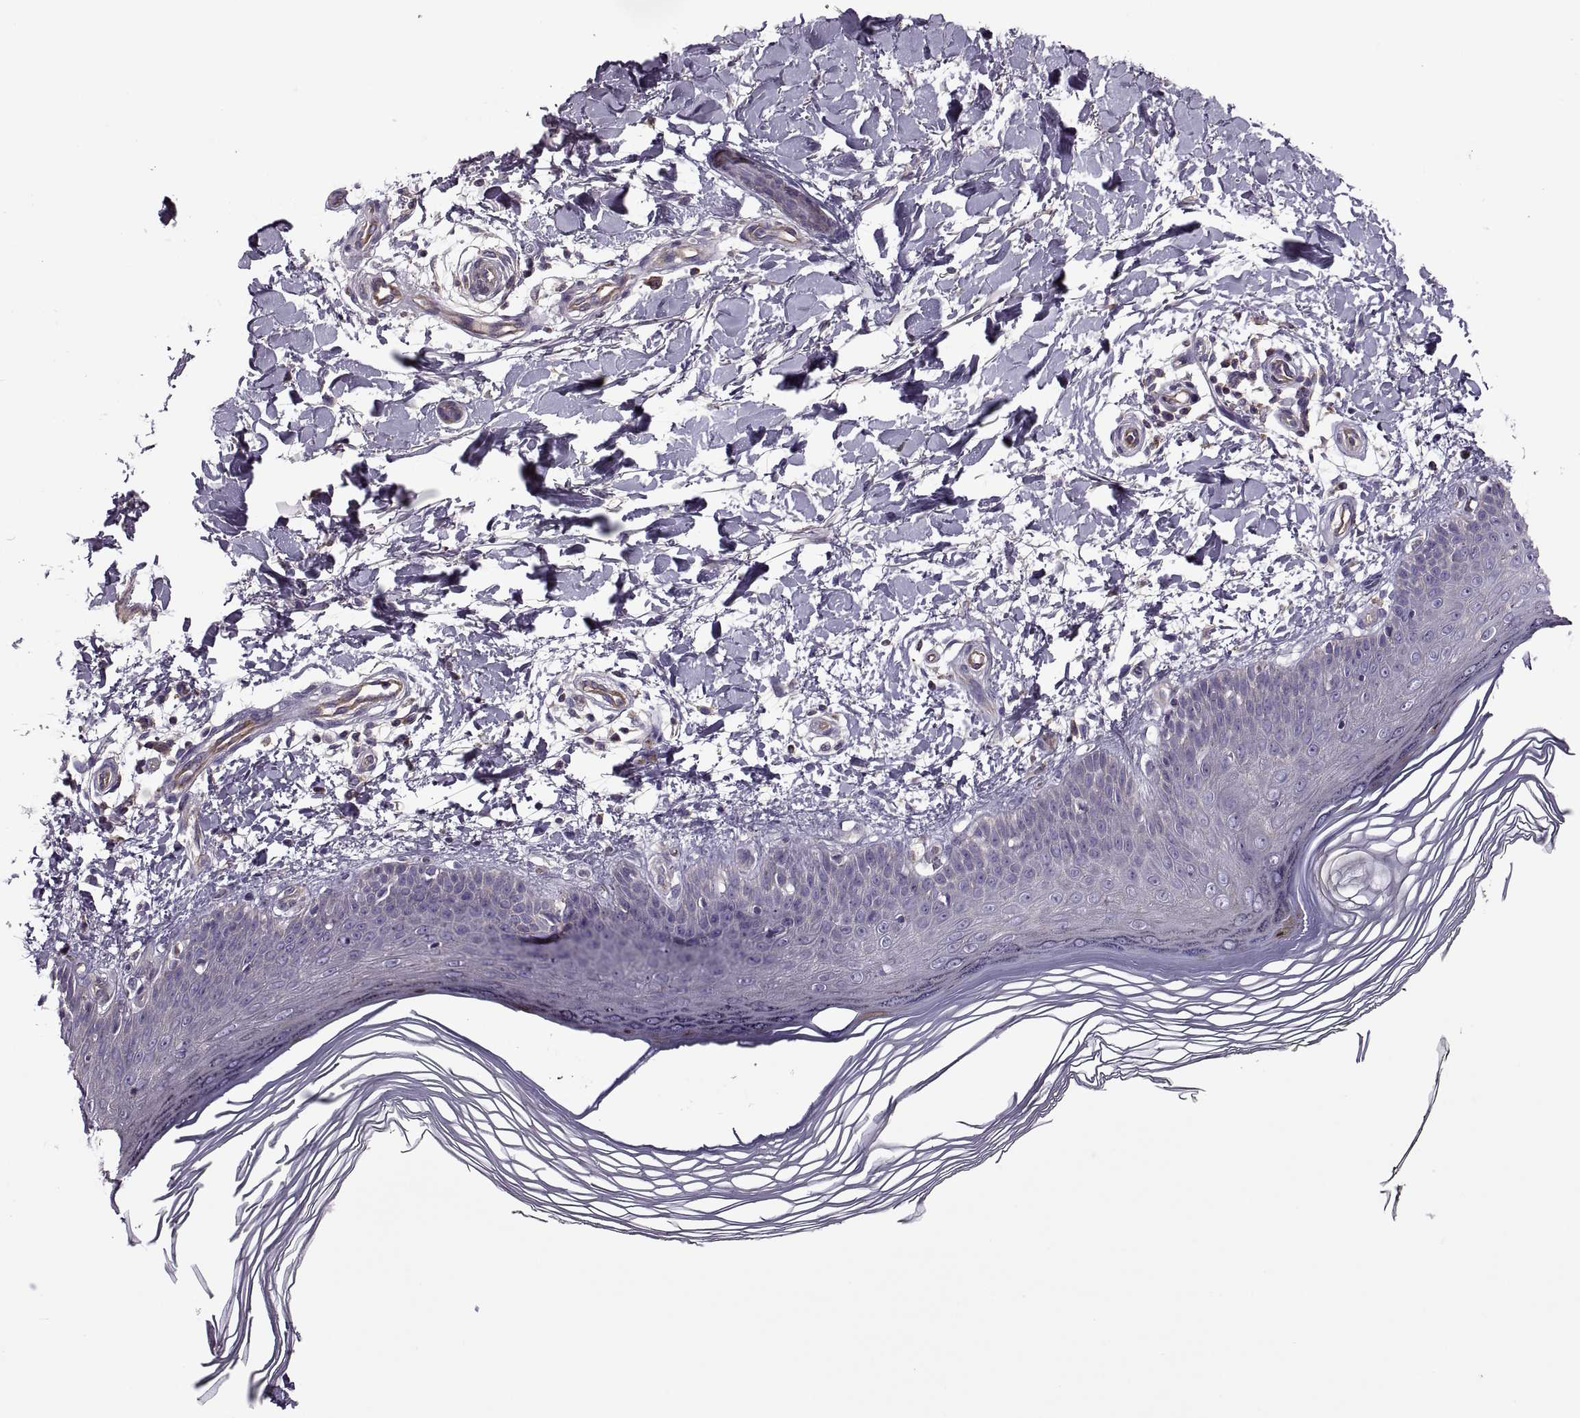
{"staining": {"intensity": "negative", "quantity": "none", "location": "none"}, "tissue": "skin", "cell_type": "Fibroblasts", "image_type": "normal", "snomed": [{"axis": "morphology", "description": "Normal tissue, NOS"}, {"axis": "topography", "description": "Skin"}], "caption": "High power microscopy image of an IHC photomicrograph of benign skin, revealing no significant staining in fibroblasts.", "gene": "SLC2A14", "patient": {"sex": "female", "age": 62}}